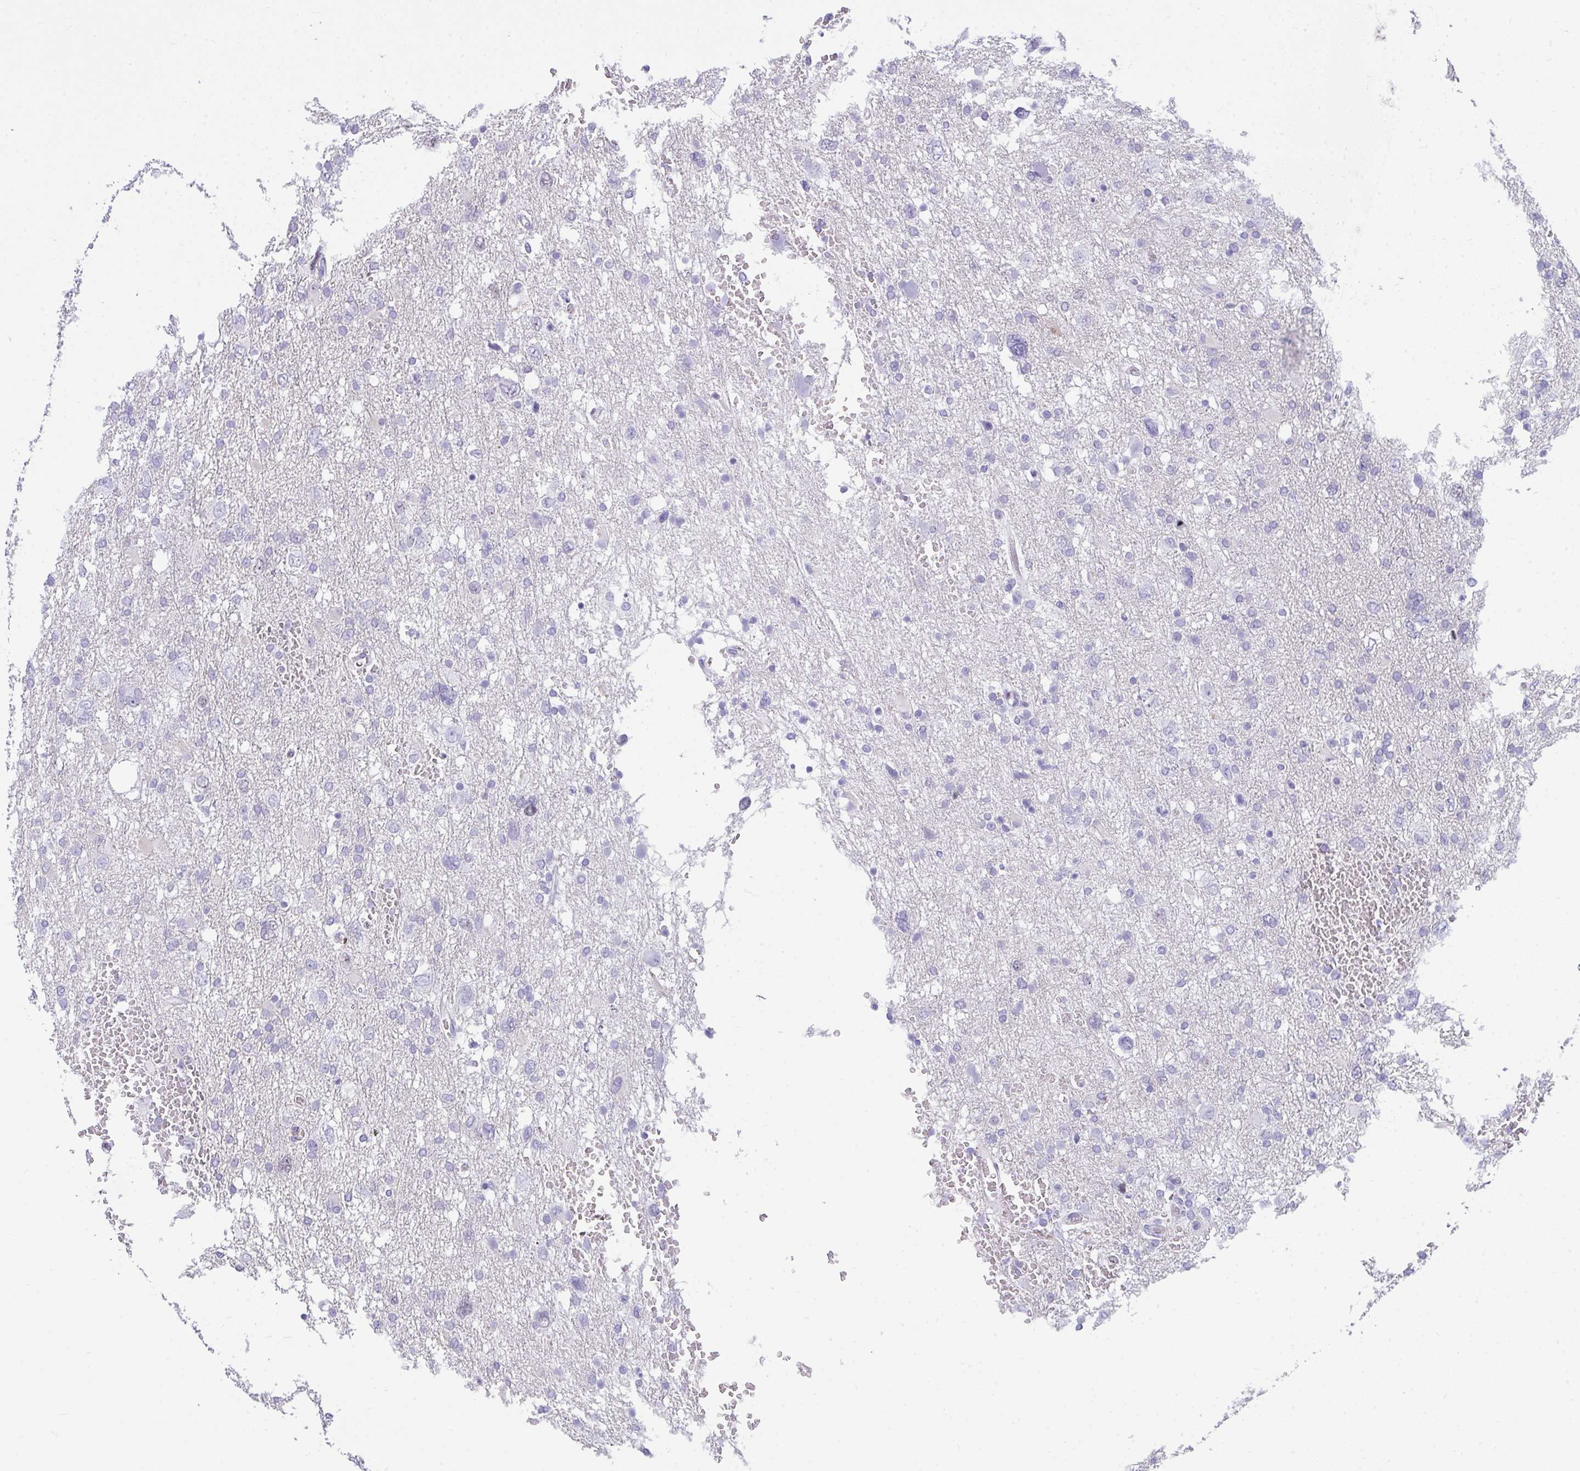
{"staining": {"intensity": "negative", "quantity": "none", "location": "none"}, "tissue": "glioma", "cell_type": "Tumor cells", "image_type": "cancer", "snomed": [{"axis": "morphology", "description": "Glioma, malignant, High grade"}, {"axis": "topography", "description": "Brain"}], "caption": "Immunohistochemical staining of human malignant high-grade glioma shows no significant positivity in tumor cells.", "gene": "SUZ12", "patient": {"sex": "male", "age": 61}}